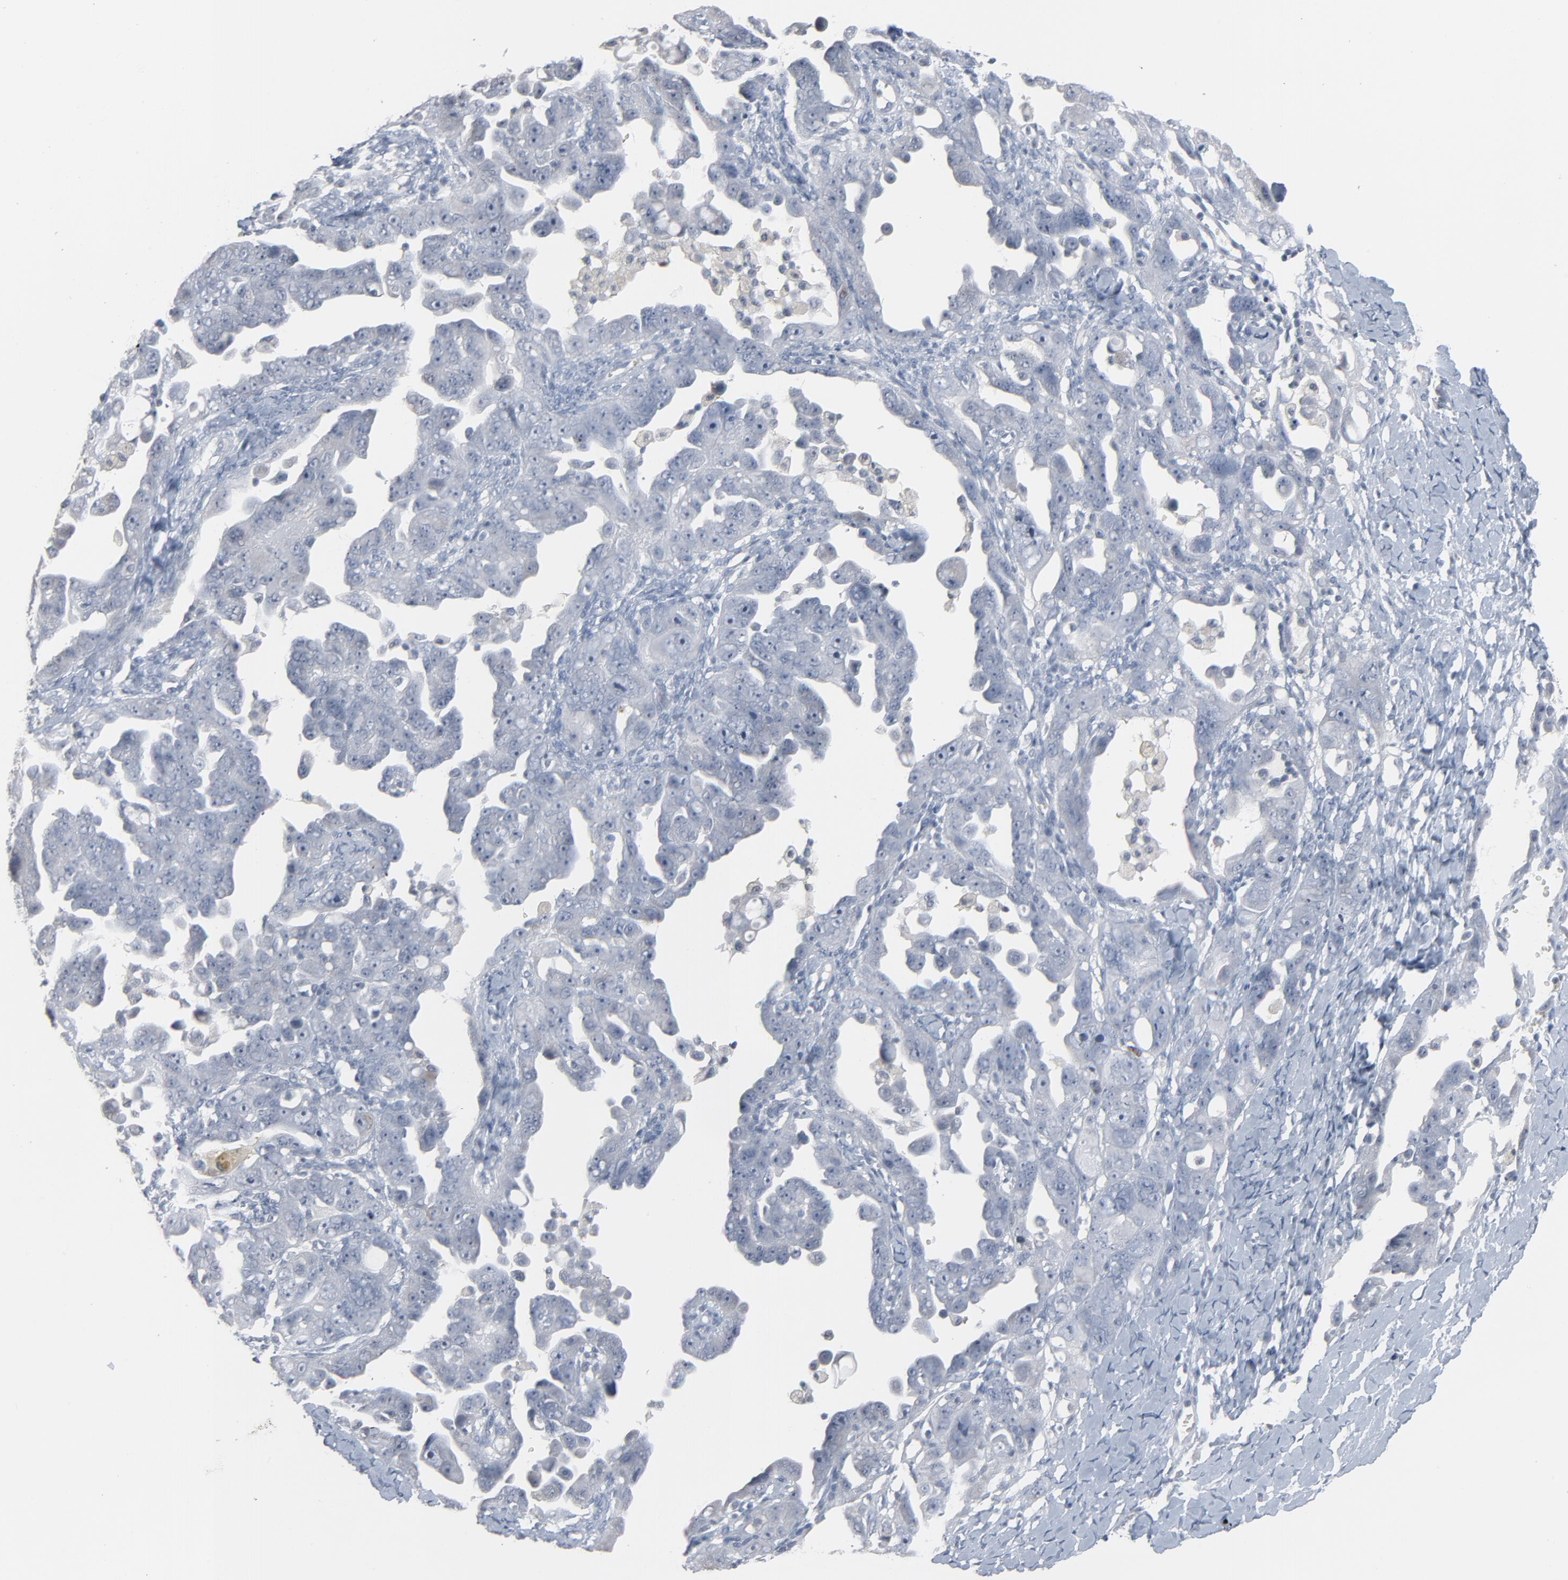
{"staining": {"intensity": "negative", "quantity": "none", "location": "none"}, "tissue": "ovarian cancer", "cell_type": "Tumor cells", "image_type": "cancer", "snomed": [{"axis": "morphology", "description": "Cystadenocarcinoma, serous, NOS"}, {"axis": "topography", "description": "Ovary"}], "caption": "There is no significant positivity in tumor cells of serous cystadenocarcinoma (ovarian). (Brightfield microscopy of DAB (3,3'-diaminobenzidine) IHC at high magnification).", "gene": "SAGE1", "patient": {"sex": "female", "age": 66}}